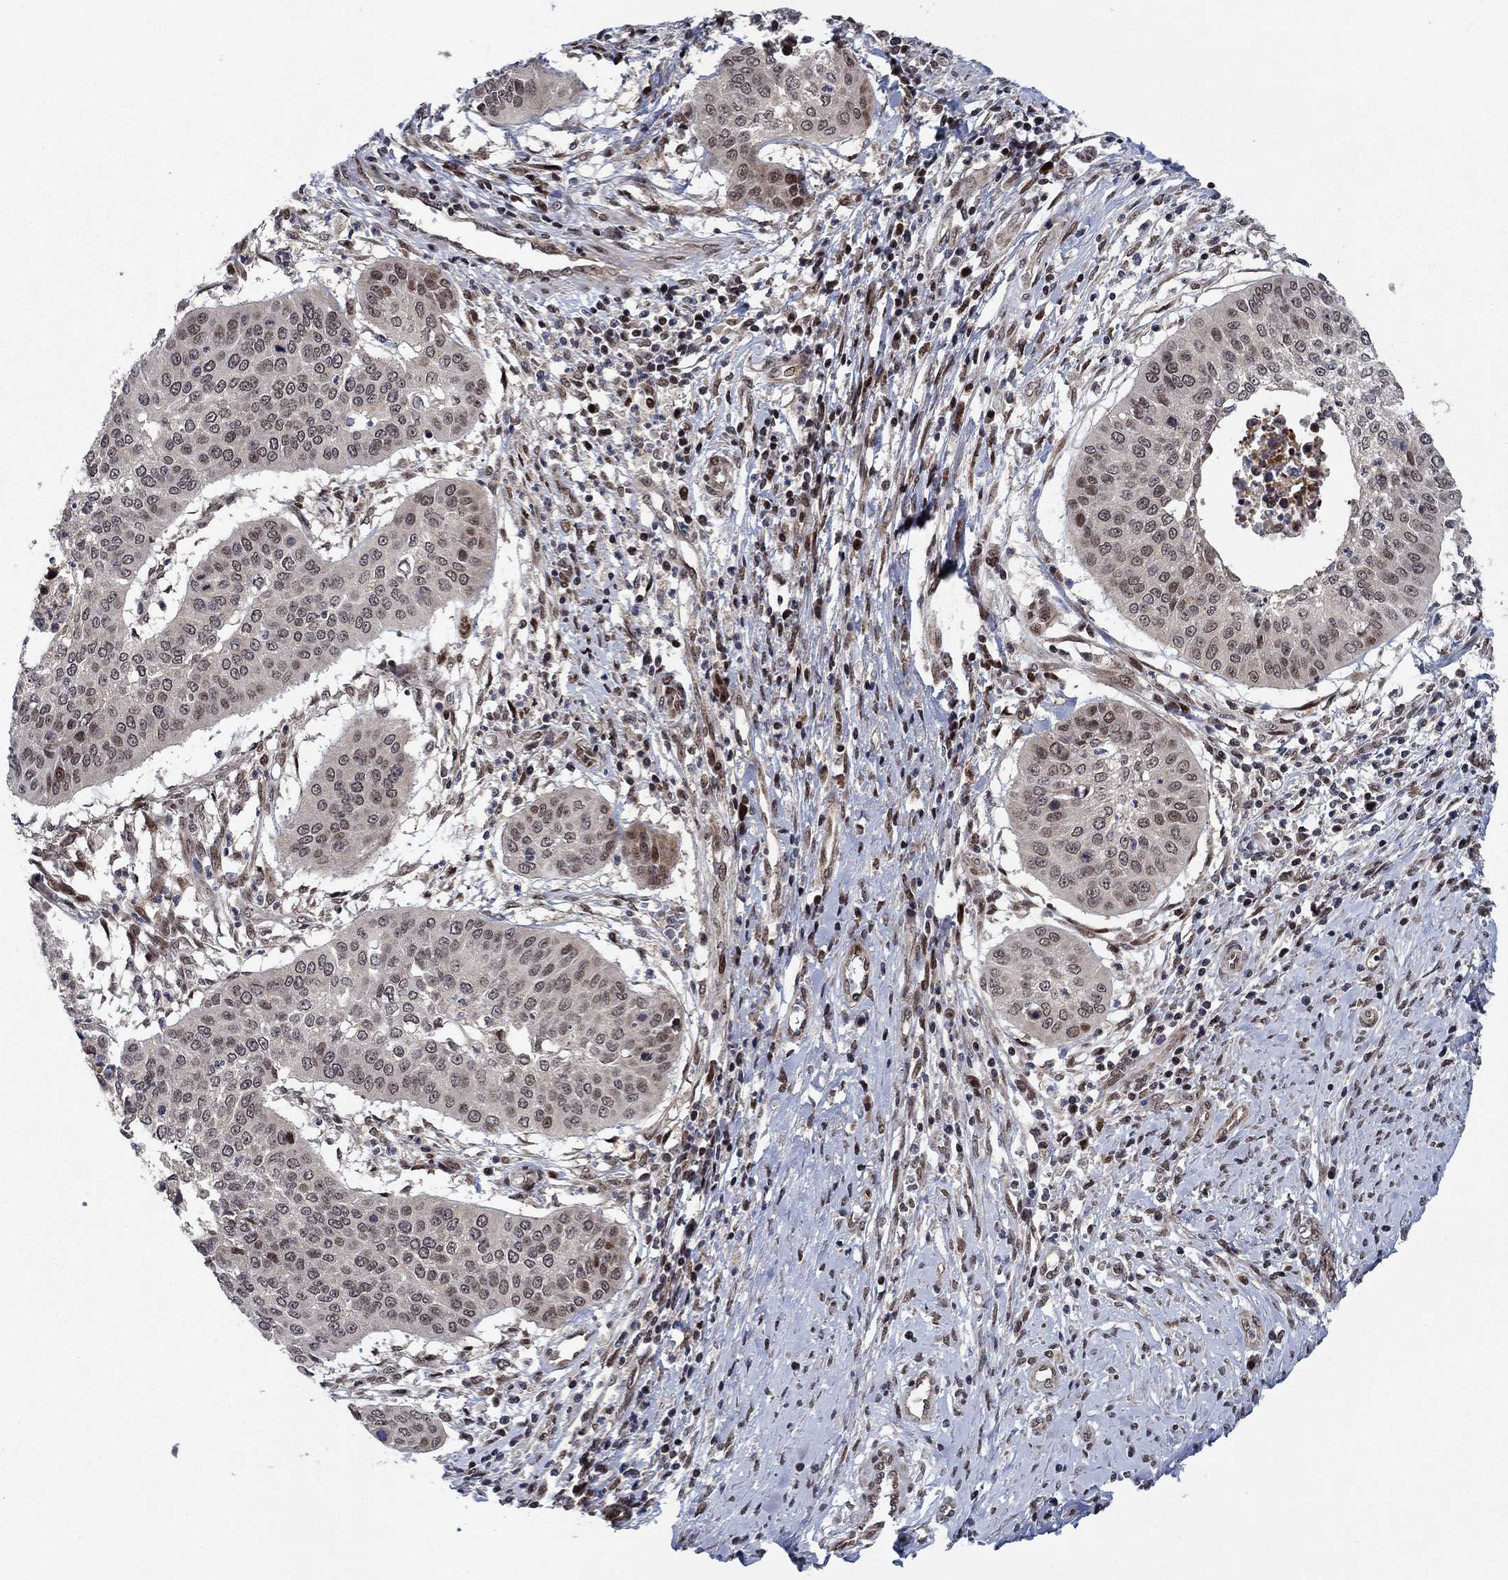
{"staining": {"intensity": "moderate", "quantity": "<25%", "location": "nuclear"}, "tissue": "cervical cancer", "cell_type": "Tumor cells", "image_type": "cancer", "snomed": [{"axis": "morphology", "description": "Normal tissue, NOS"}, {"axis": "morphology", "description": "Squamous cell carcinoma, NOS"}, {"axis": "topography", "description": "Cervix"}], "caption": "A brown stain labels moderate nuclear staining of a protein in cervical cancer (squamous cell carcinoma) tumor cells.", "gene": "PRICKLE4", "patient": {"sex": "female", "age": 39}}